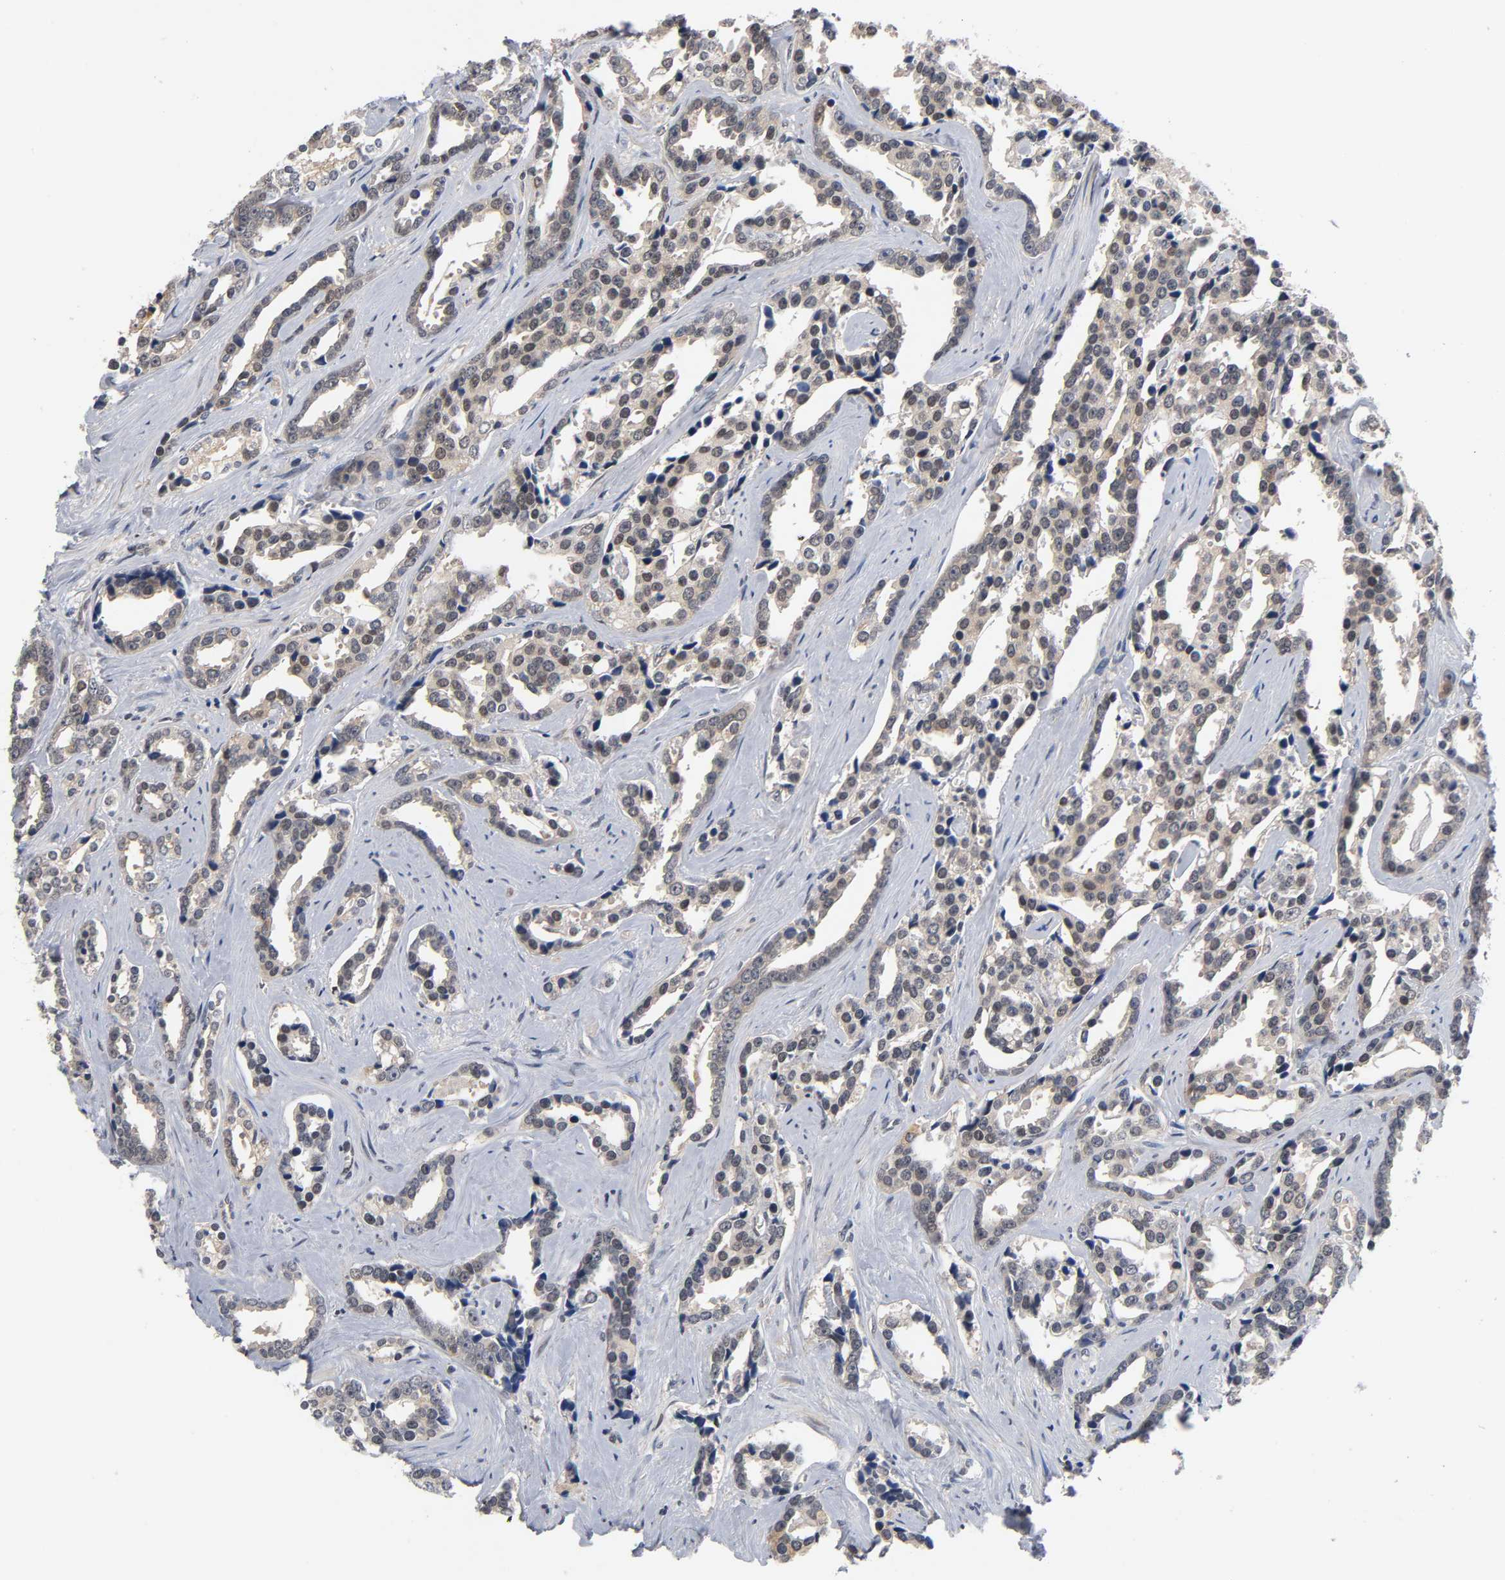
{"staining": {"intensity": "weak", "quantity": ">75%", "location": "cytoplasmic/membranous"}, "tissue": "prostate cancer", "cell_type": "Tumor cells", "image_type": "cancer", "snomed": [{"axis": "morphology", "description": "Adenocarcinoma, High grade"}, {"axis": "topography", "description": "Prostate"}], "caption": "Approximately >75% of tumor cells in human prostate cancer demonstrate weak cytoplasmic/membranous protein staining as visualized by brown immunohistochemical staining.", "gene": "PRKAB1", "patient": {"sex": "male", "age": 67}}